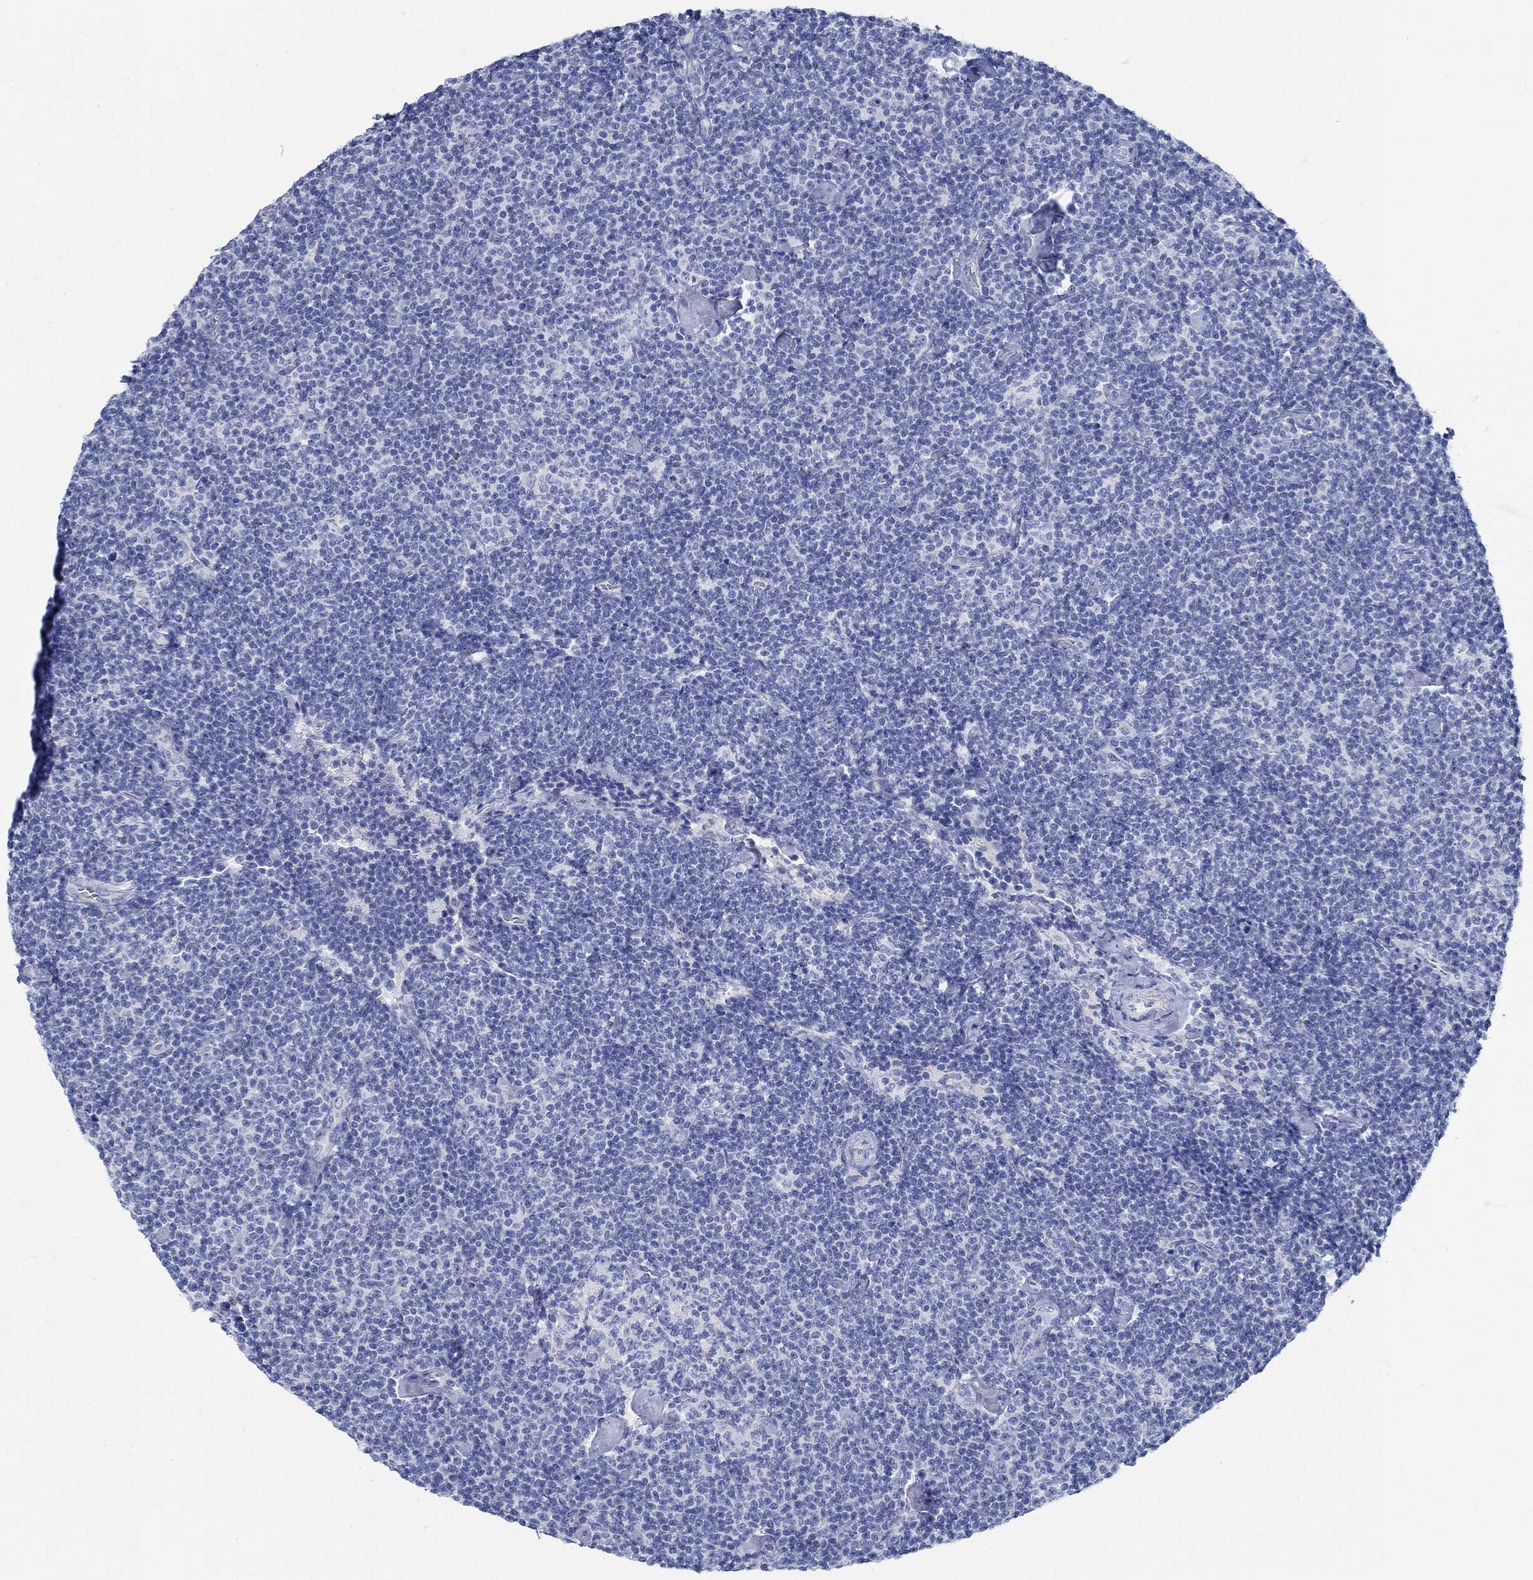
{"staining": {"intensity": "negative", "quantity": "none", "location": "none"}, "tissue": "lymphoma", "cell_type": "Tumor cells", "image_type": "cancer", "snomed": [{"axis": "morphology", "description": "Malignant lymphoma, non-Hodgkin's type, Low grade"}, {"axis": "topography", "description": "Lymph node"}], "caption": "An IHC image of lymphoma is shown. There is no staining in tumor cells of lymphoma.", "gene": "RBM20", "patient": {"sex": "male", "age": 81}}